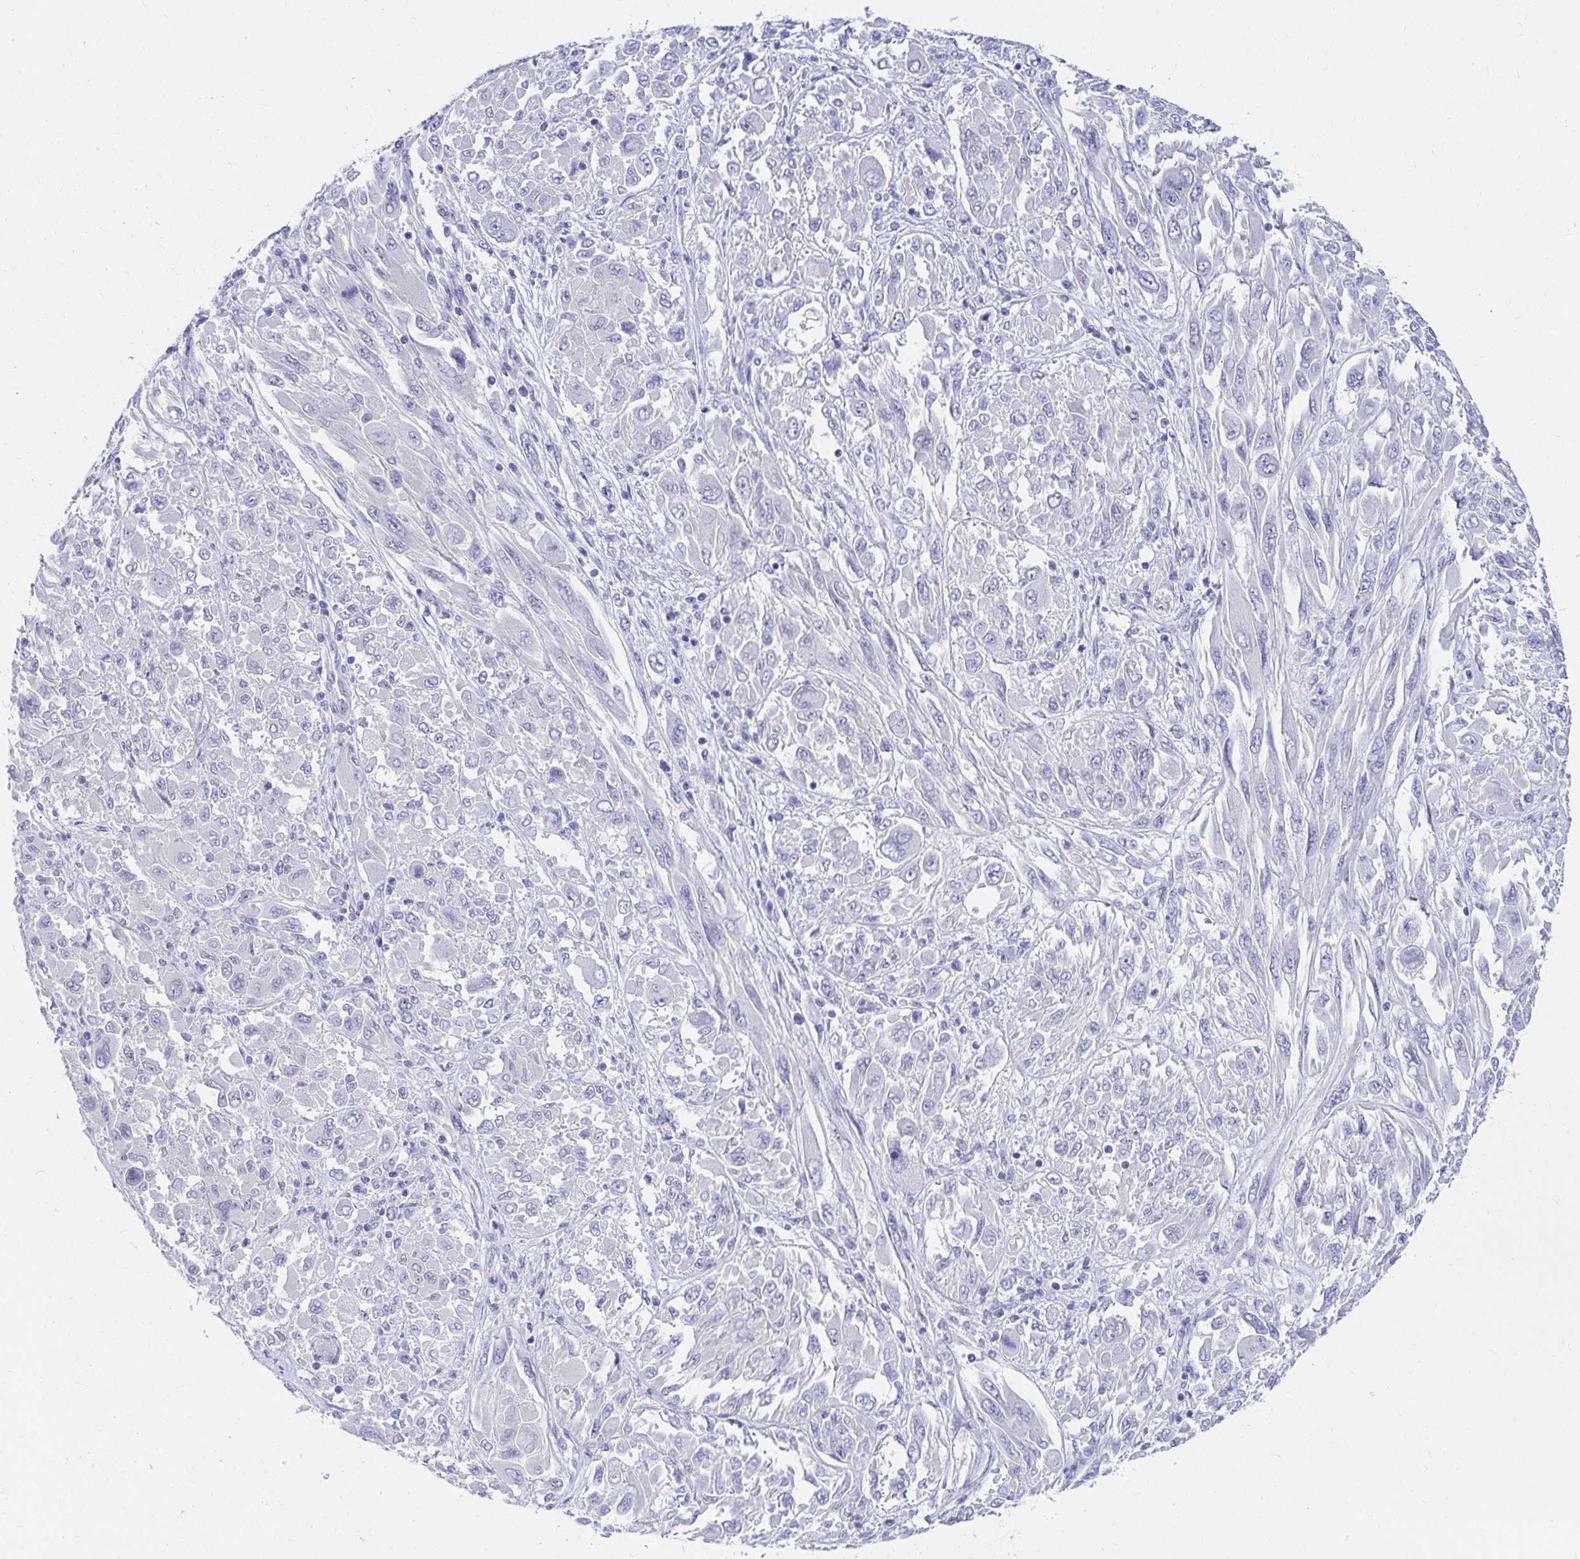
{"staining": {"intensity": "negative", "quantity": "none", "location": "none"}, "tissue": "melanoma", "cell_type": "Tumor cells", "image_type": "cancer", "snomed": [{"axis": "morphology", "description": "Malignant melanoma, NOS"}, {"axis": "topography", "description": "Skin"}], "caption": "Melanoma was stained to show a protein in brown. There is no significant positivity in tumor cells.", "gene": "C19orf81", "patient": {"sex": "female", "age": 91}}